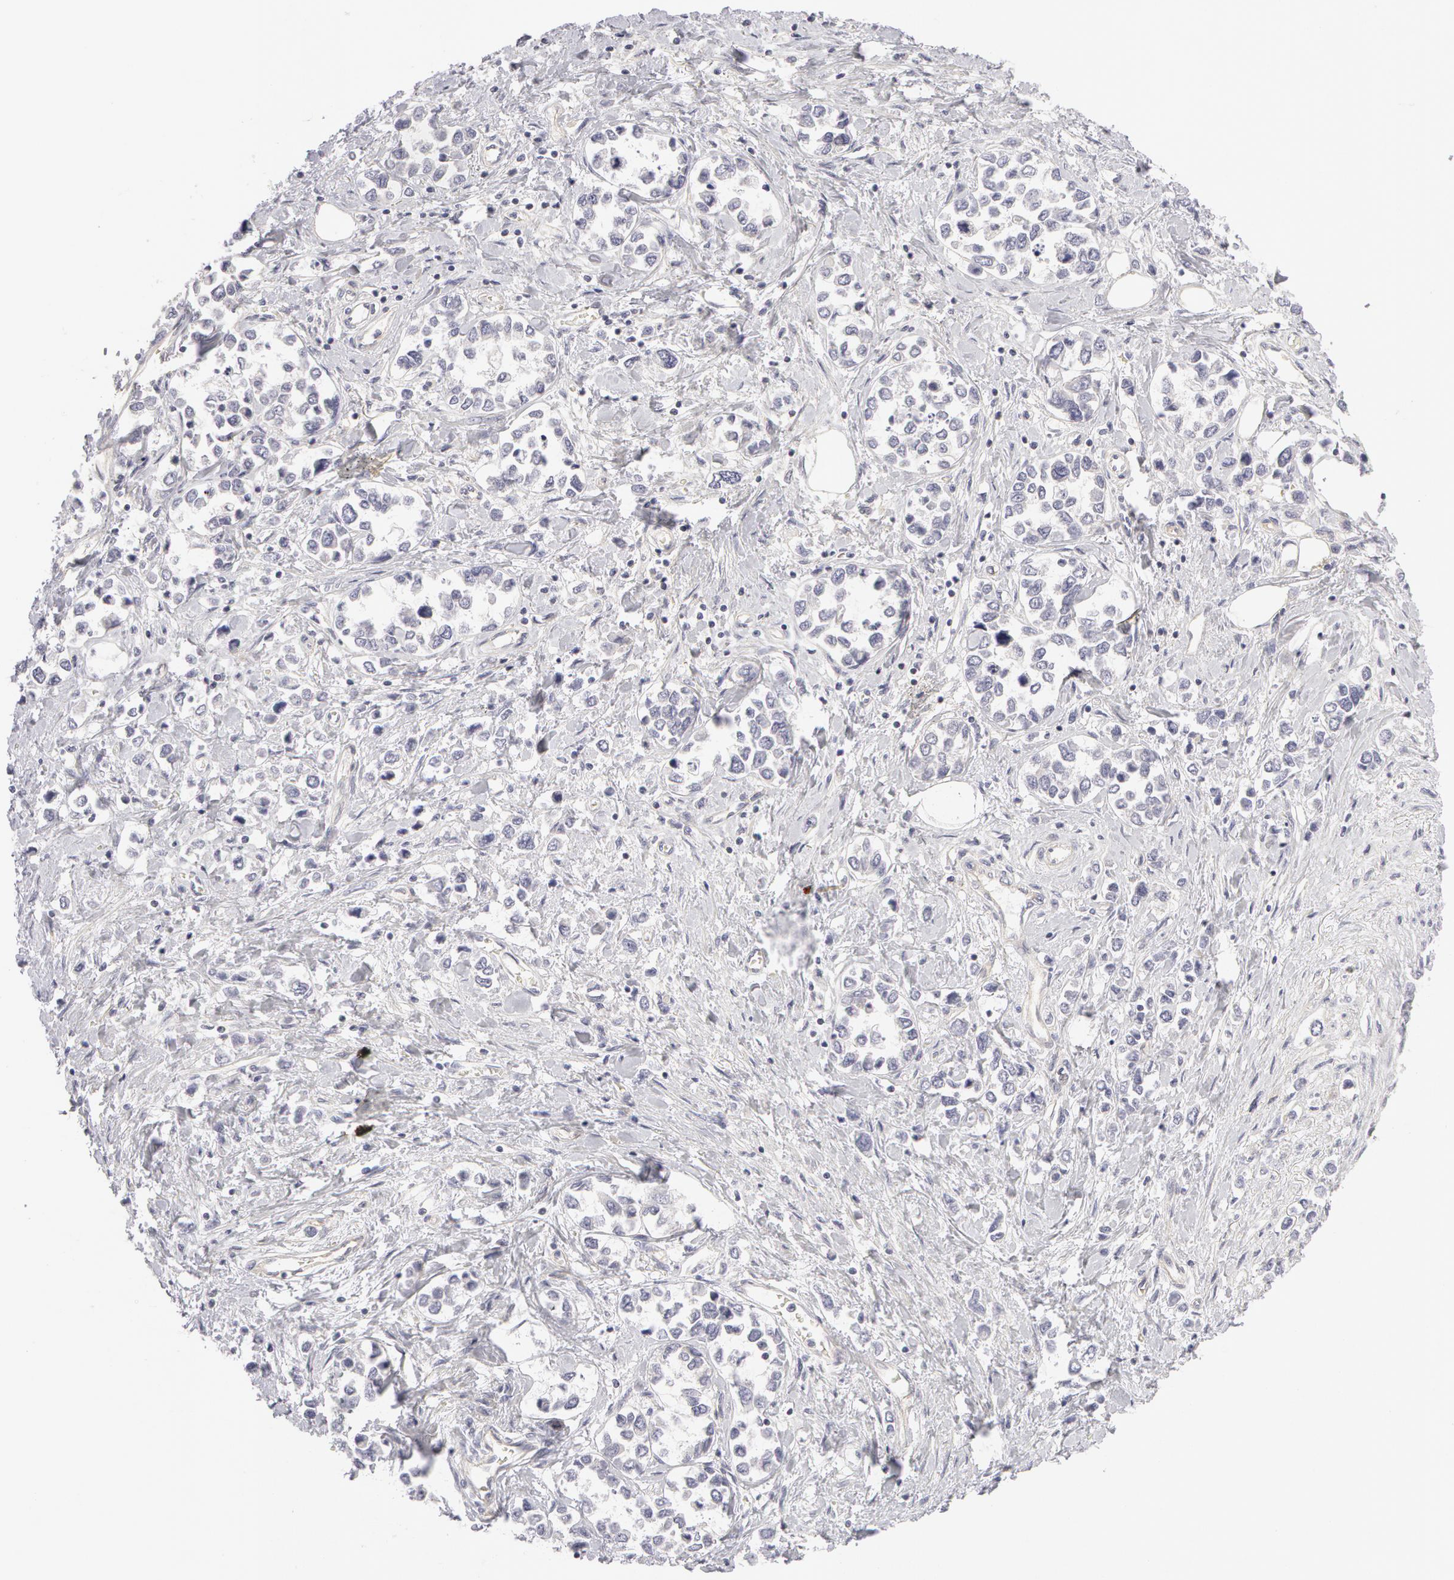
{"staining": {"intensity": "negative", "quantity": "none", "location": "none"}, "tissue": "stomach cancer", "cell_type": "Tumor cells", "image_type": "cancer", "snomed": [{"axis": "morphology", "description": "Adenocarcinoma, NOS"}, {"axis": "topography", "description": "Stomach, upper"}], "caption": "Immunohistochemistry of human stomach adenocarcinoma displays no staining in tumor cells.", "gene": "ABCB1", "patient": {"sex": "male", "age": 76}}